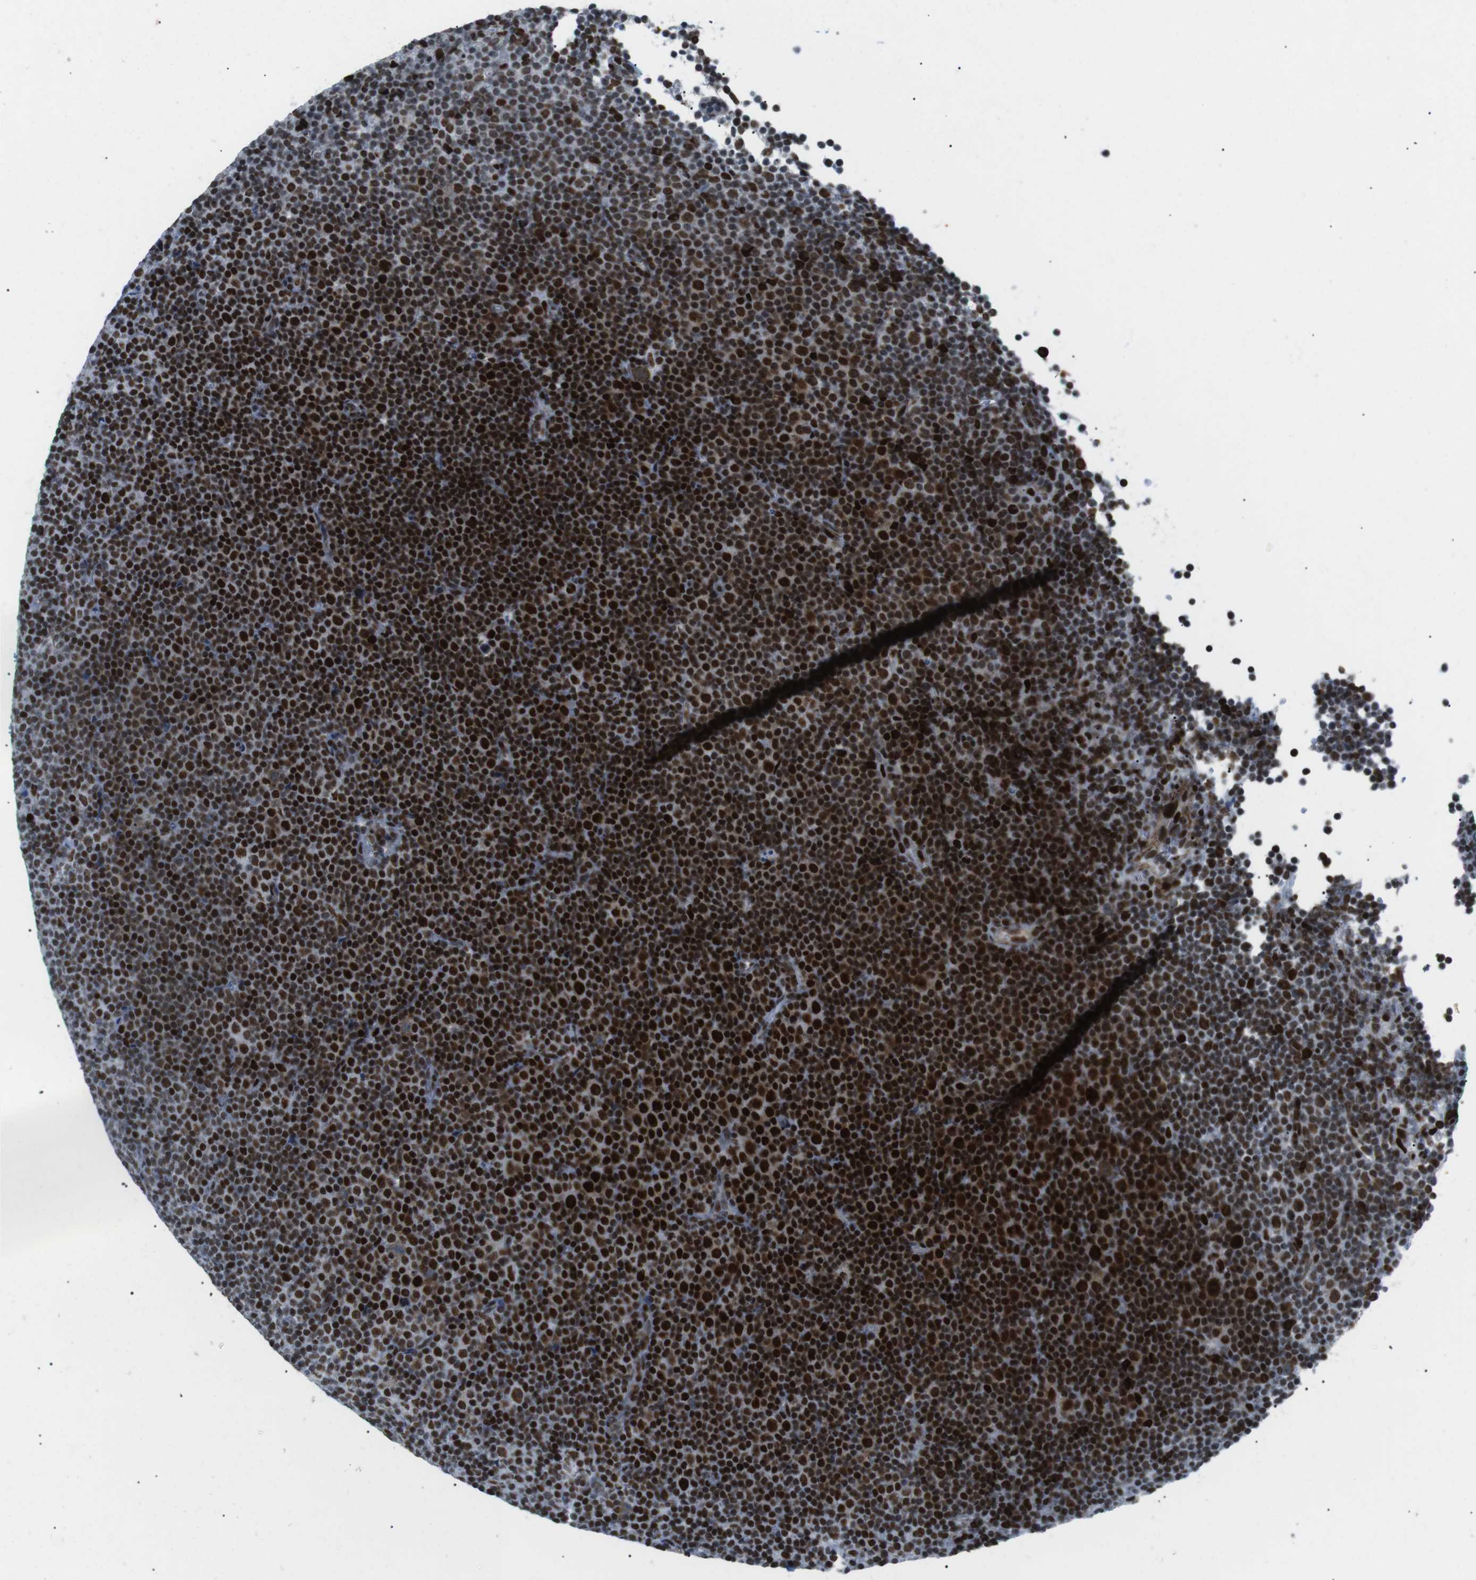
{"staining": {"intensity": "strong", "quantity": ">75%", "location": "nuclear"}, "tissue": "lymphoma", "cell_type": "Tumor cells", "image_type": "cancer", "snomed": [{"axis": "morphology", "description": "Malignant lymphoma, non-Hodgkin's type, Low grade"}, {"axis": "topography", "description": "Lymph node"}], "caption": "Tumor cells reveal high levels of strong nuclear expression in approximately >75% of cells in human low-grade malignant lymphoma, non-Hodgkin's type. (IHC, brightfield microscopy, high magnification).", "gene": "ARID1A", "patient": {"sex": "female", "age": 67}}